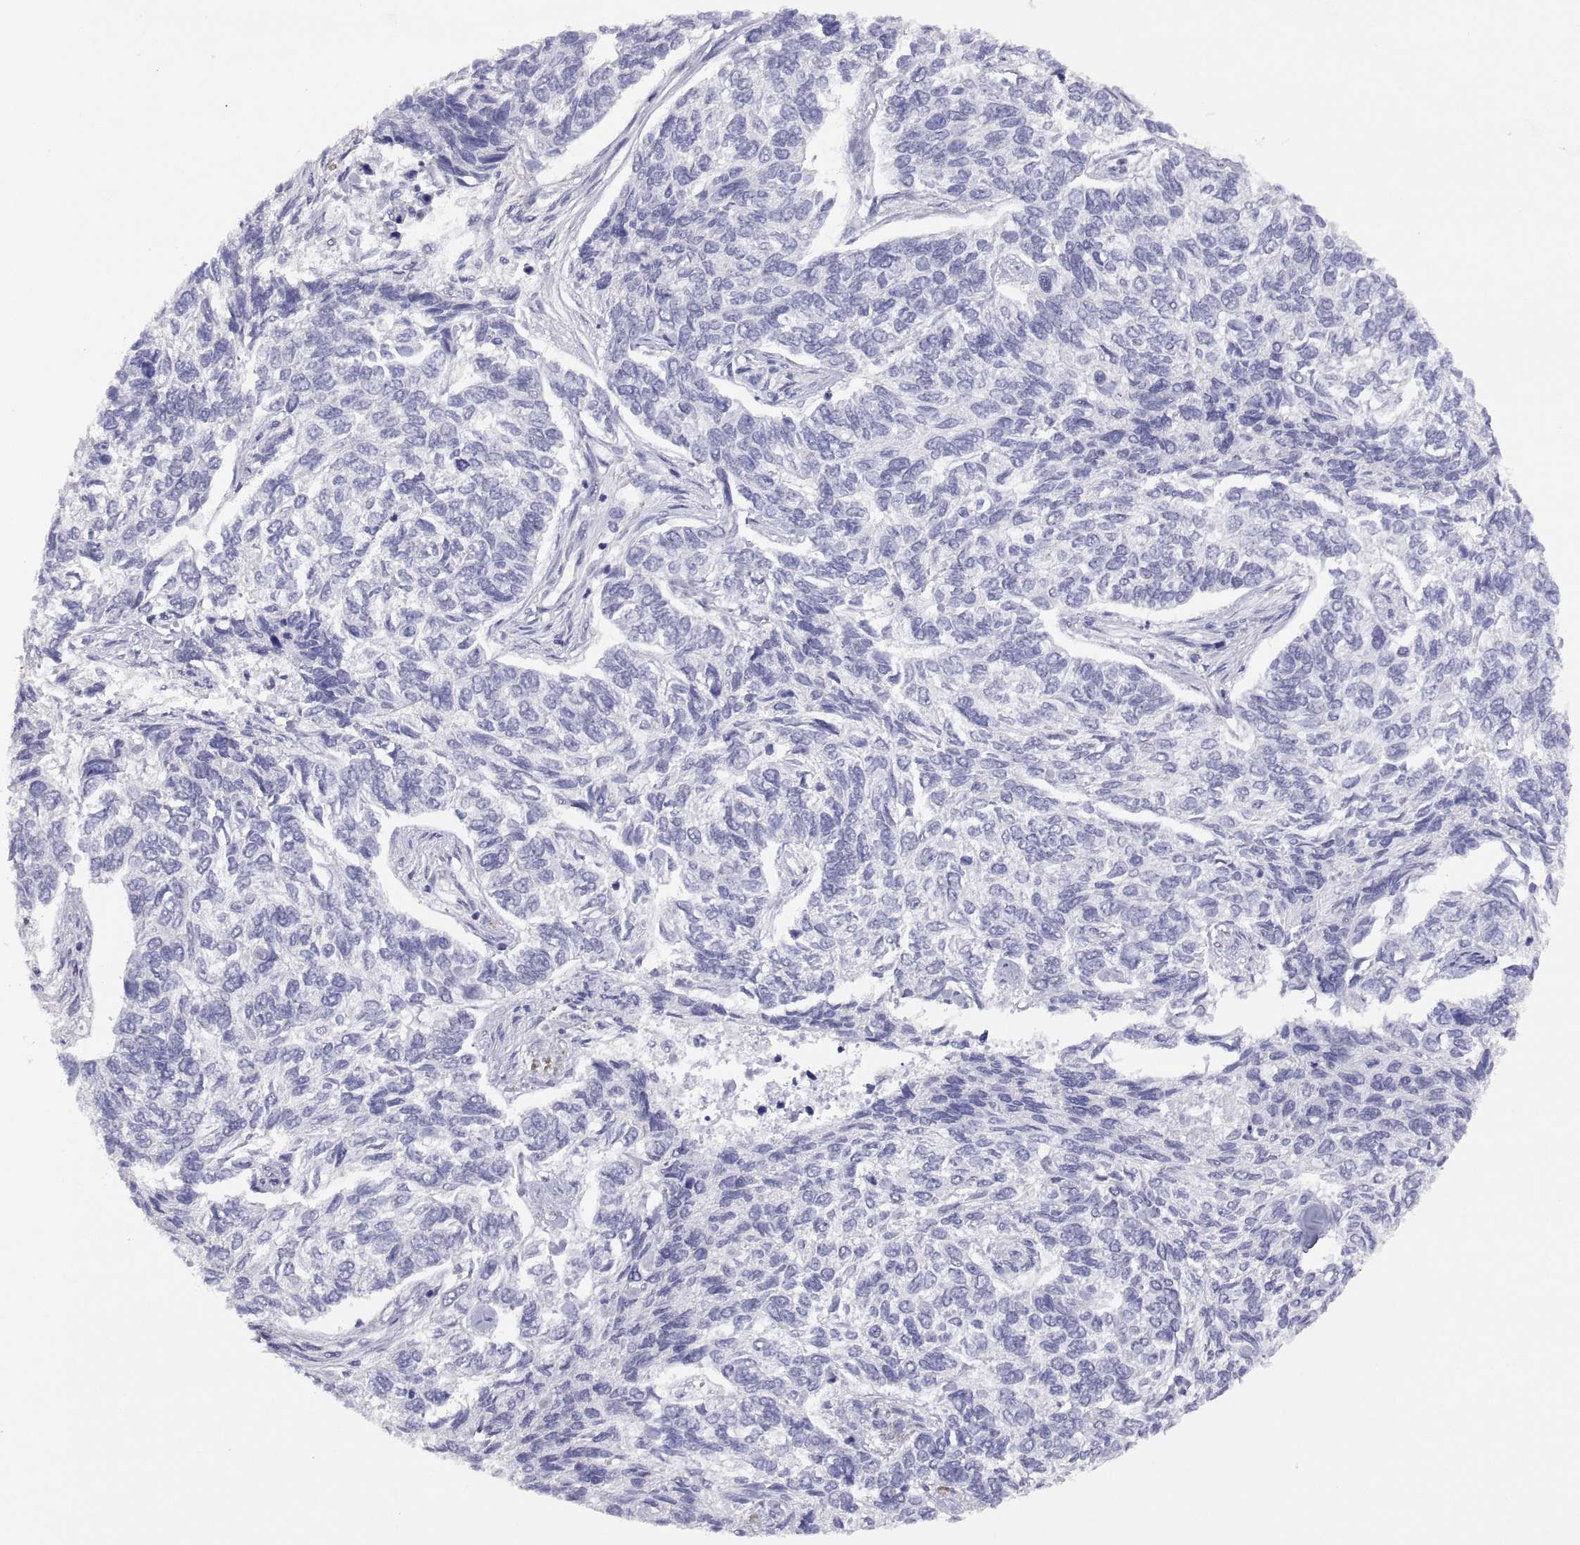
{"staining": {"intensity": "negative", "quantity": "none", "location": "none"}, "tissue": "skin cancer", "cell_type": "Tumor cells", "image_type": "cancer", "snomed": [{"axis": "morphology", "description": "Basal cell carcinoma"}, {"axis": "topography", "description": "Skin"}], "caption": "This is an immunohistochemistry histopathology image of human skin basal cell carcinoma. There is no positivity in tumor cells.", "gene": "VSX2", "patient": {"sex": "female", "age": 65}}